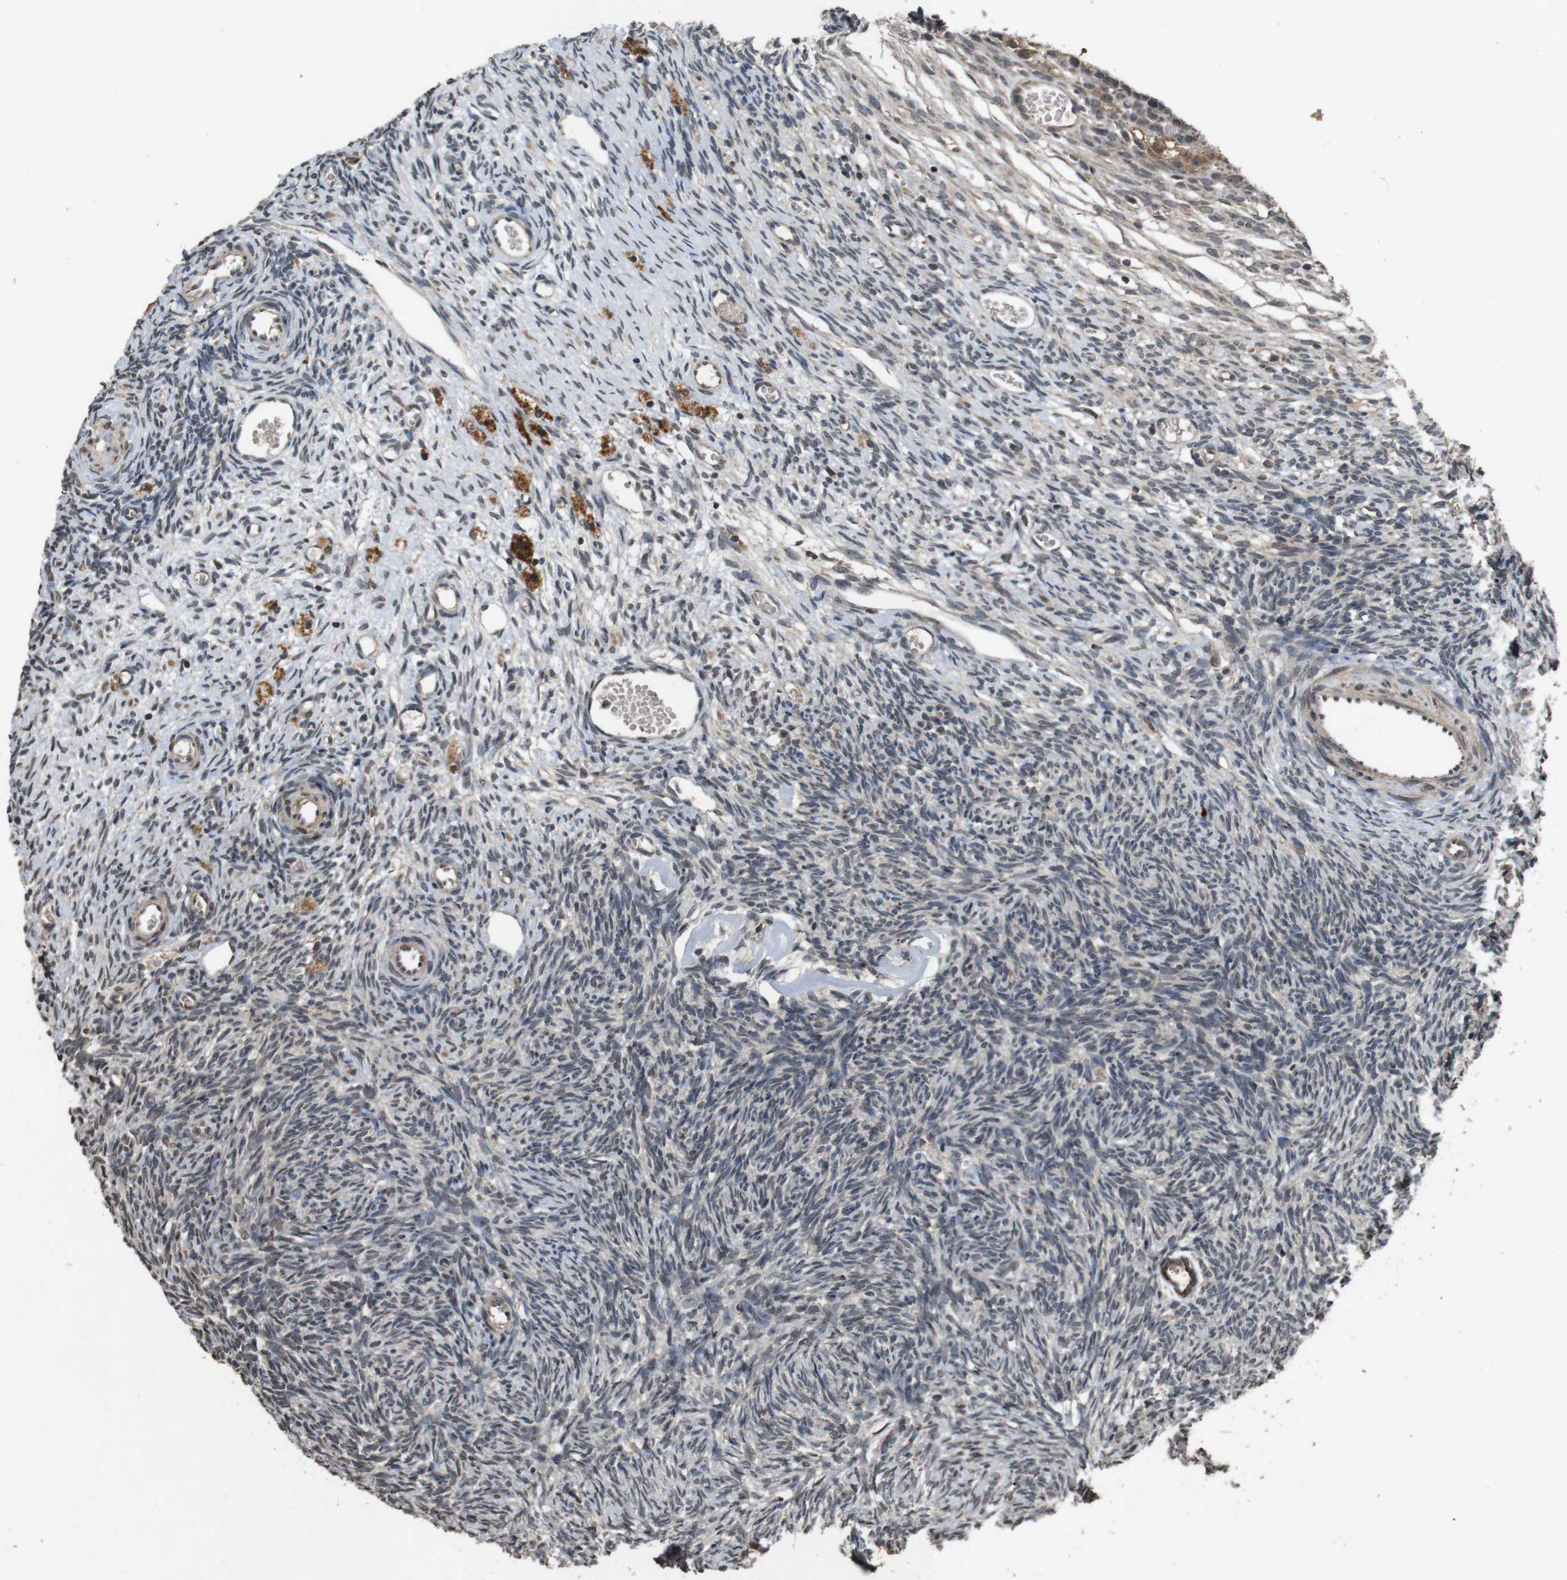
{"staining": {"intensity": "moderate", "quantity": ">75%", "location": "cytoplasmic/membranous"}, "tissue": "ovary", "cell_type": "Follicle cells", "image_type": "normal", "snomed": [{"axis": "morphology", "description": "Normal tissue, NOS"}, {"axis": "topography", "description": "Ovary"}], "caption": "High-power microscopy captured an IHC histopathology image of benign ovary, revealing moderate cytoplasmic/membranous expression in approximately >75% of follicle cells. (Stains: DAB (3,3'-diaminobenzidine) in brown, nuclei in blue, Microscopy: brightfield microscopy at high magnification).", "gene": "SORL1", "patient": {"sex": "female", "age": 35}}